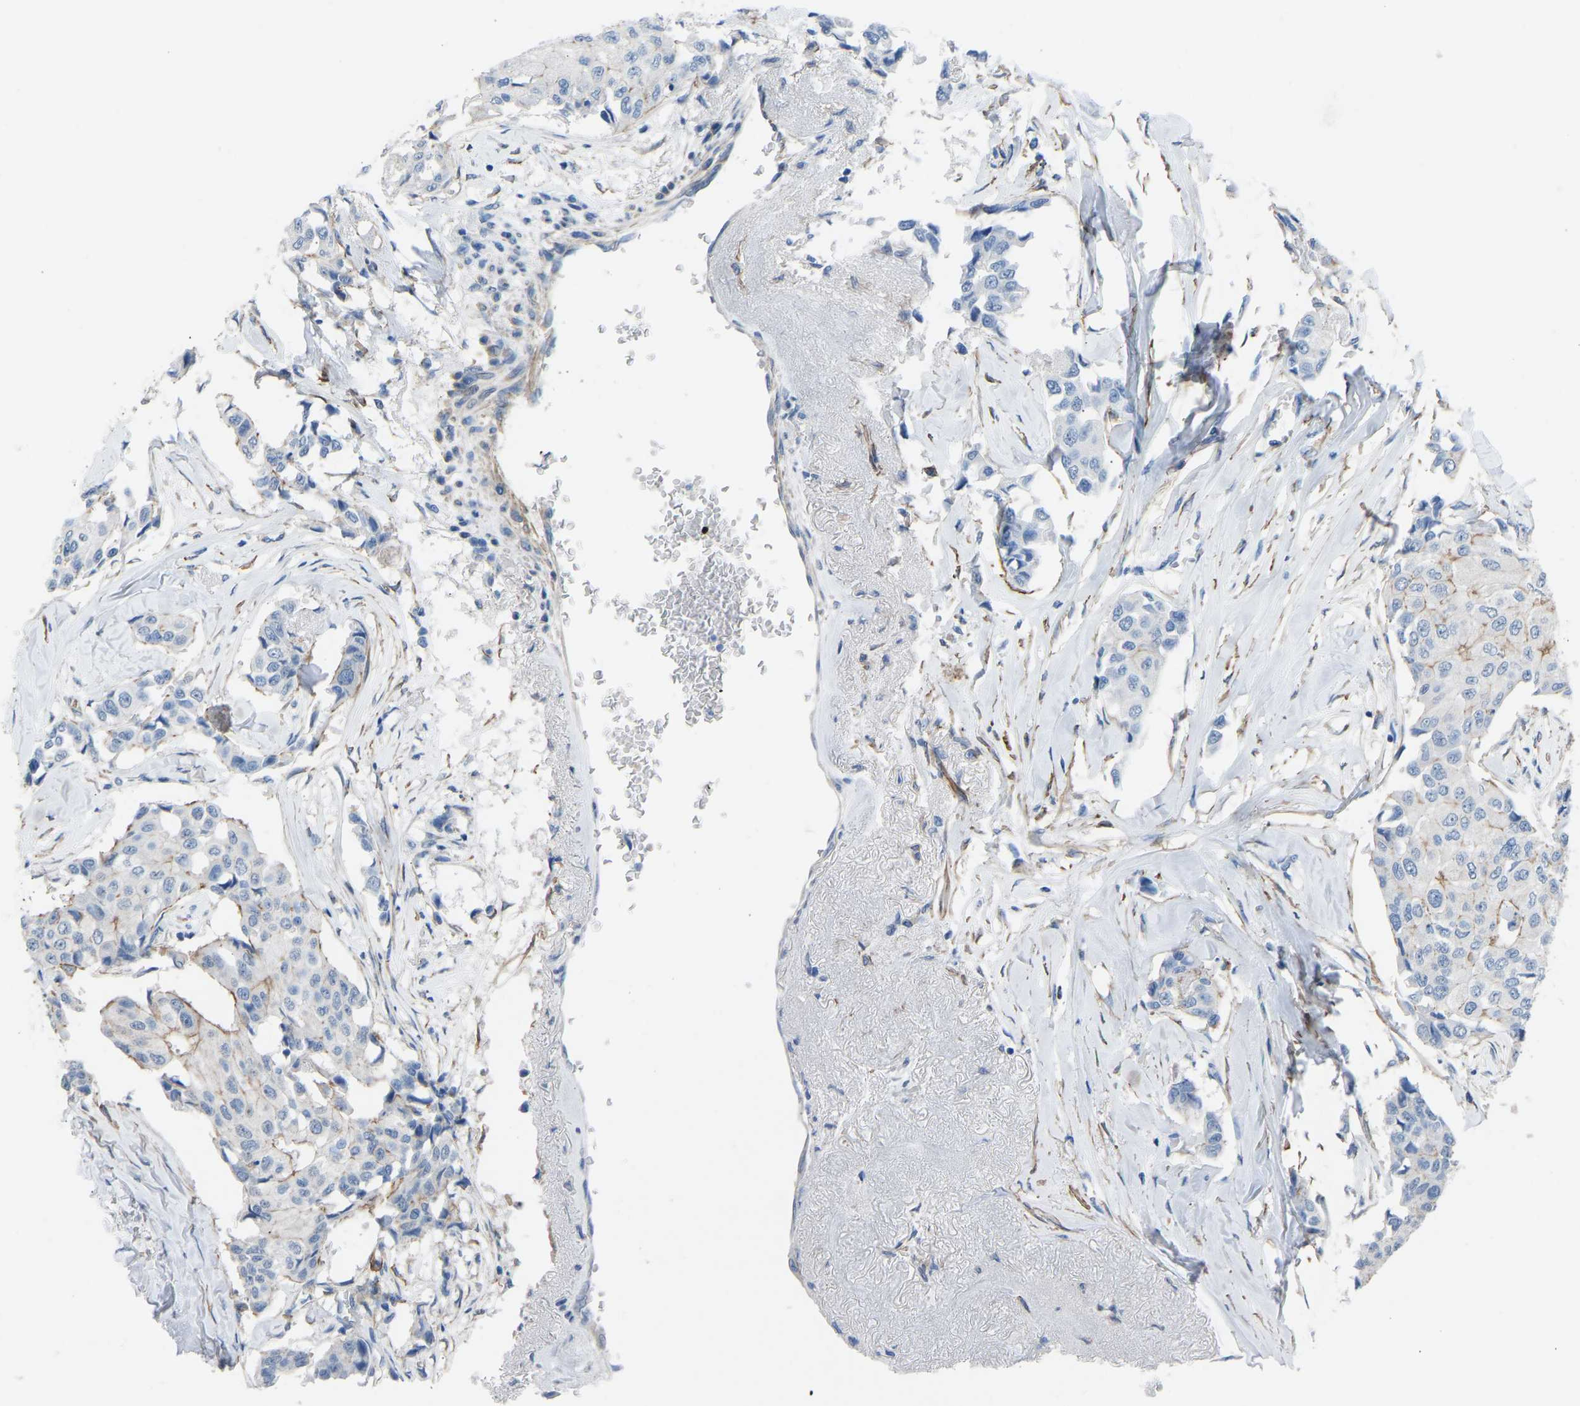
{"staining": {"intensity": "moderate", "quantity": "<25%", "location": "cytoplasmic/membranous"}, "tissue": "breast cancer", "cell_type": "Tumor cells", "image_type": "cancer", "snomed": [{"axis": "morphology", "description": "Duct carcinoma"}, {"axis": "topography", "description": "Breast"}], "caption": "Infiltrating ductal carcinoma (breast) stained for a protein shows moderate cytoplasmic/membranous positivity in tumor cells.", "gene": "MYH10", "patient": {"sex": "female", "age": 80}}